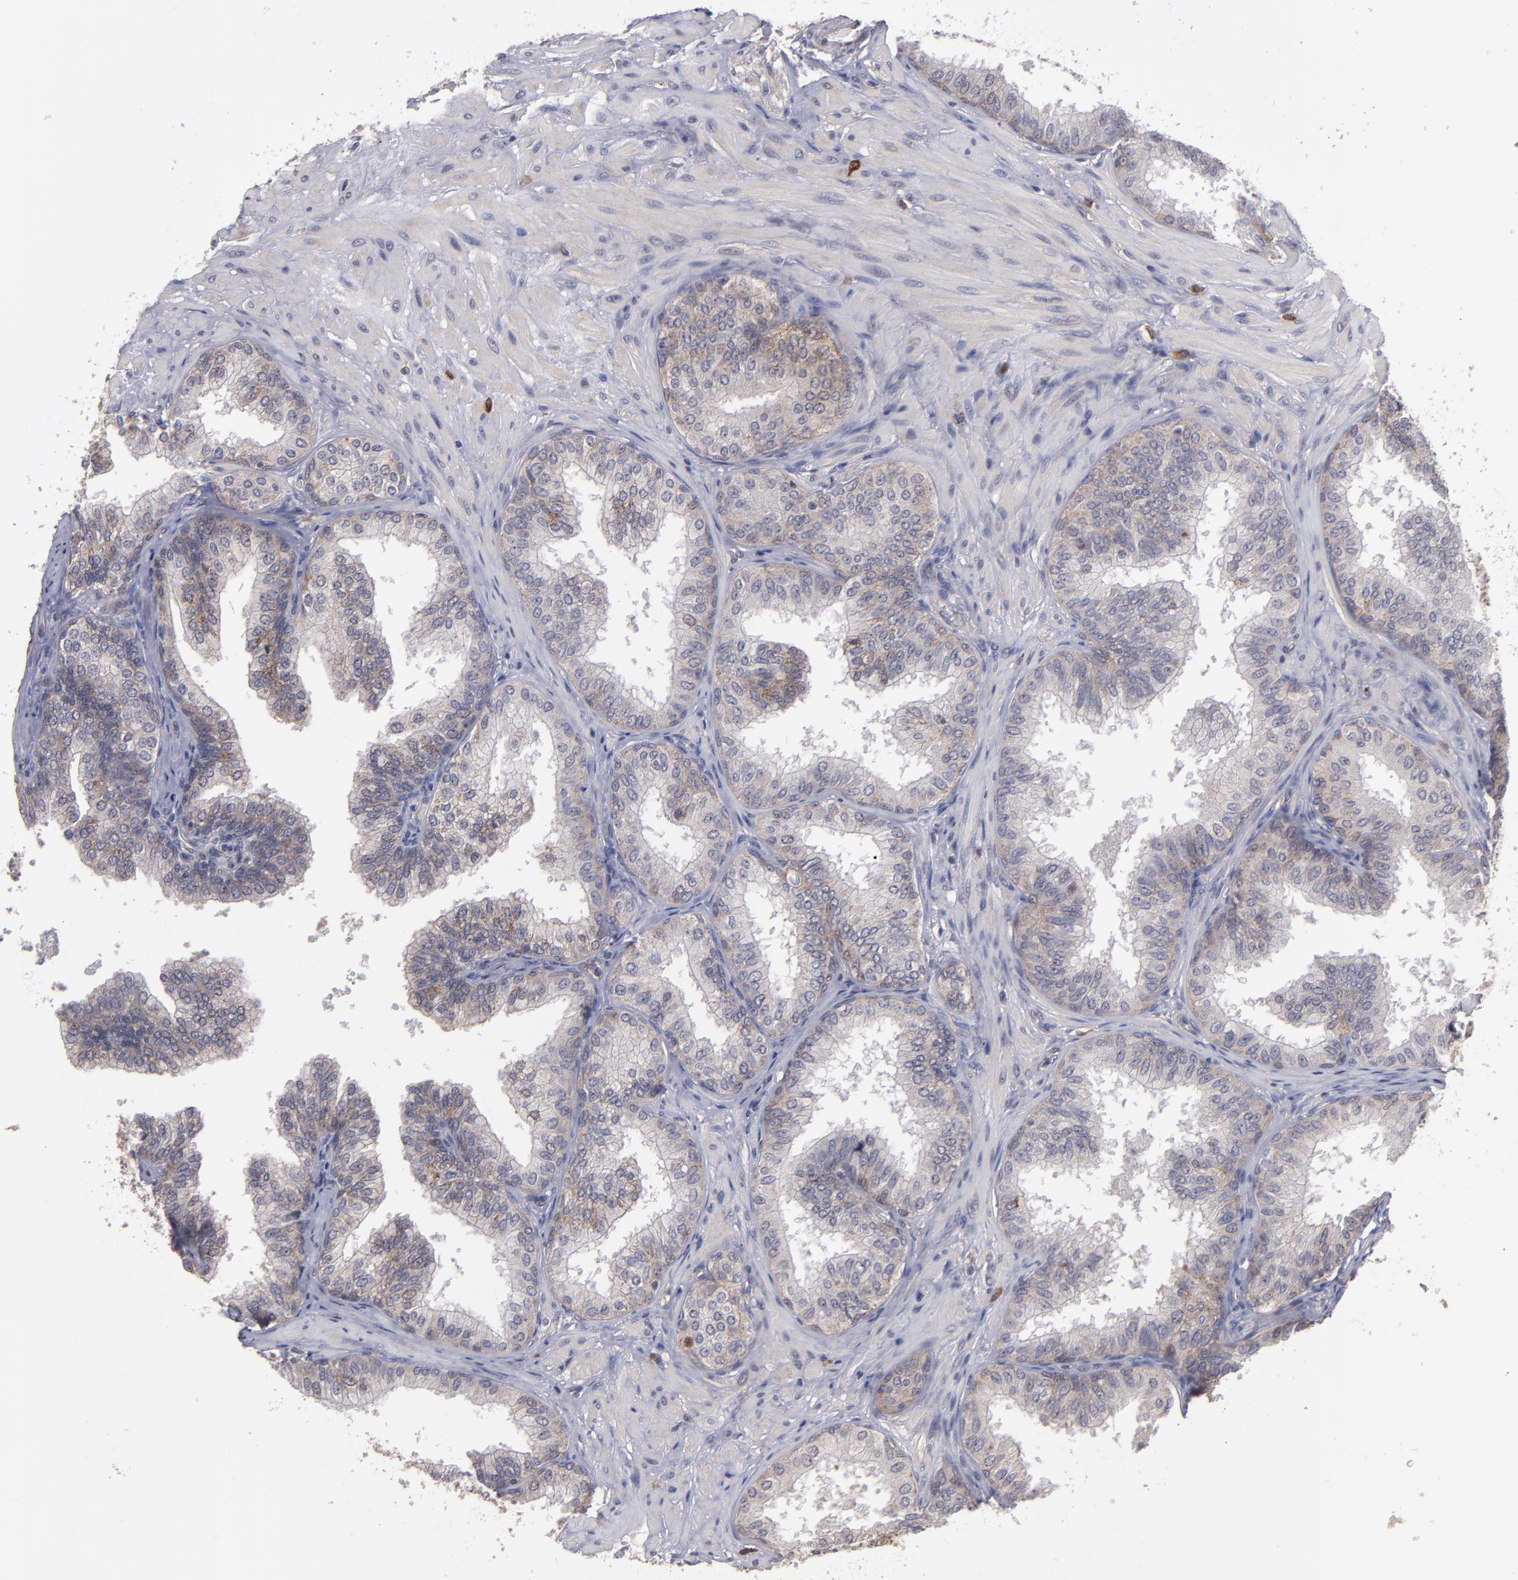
{"staining": {"intensity": "weak", "quantity": ">75%", "location": "cytoplasmic/membranous"}, "tissue": "prostate", "cell_type": "Glandular cells", "image_type": "normal", "snomed": [{"axis": "morphology", "description": "Normal tissue, NOS"}, {"axis": "topography", "description": "Prostate"}], "caption": "DAB immunohistochemical staining of unremarkable prostate shows weak cytoplasmic/membranous protein staining in about >75% of glandular cells.", "gene": "CTSO", "patient": {"sex": "male", "age": 60}}